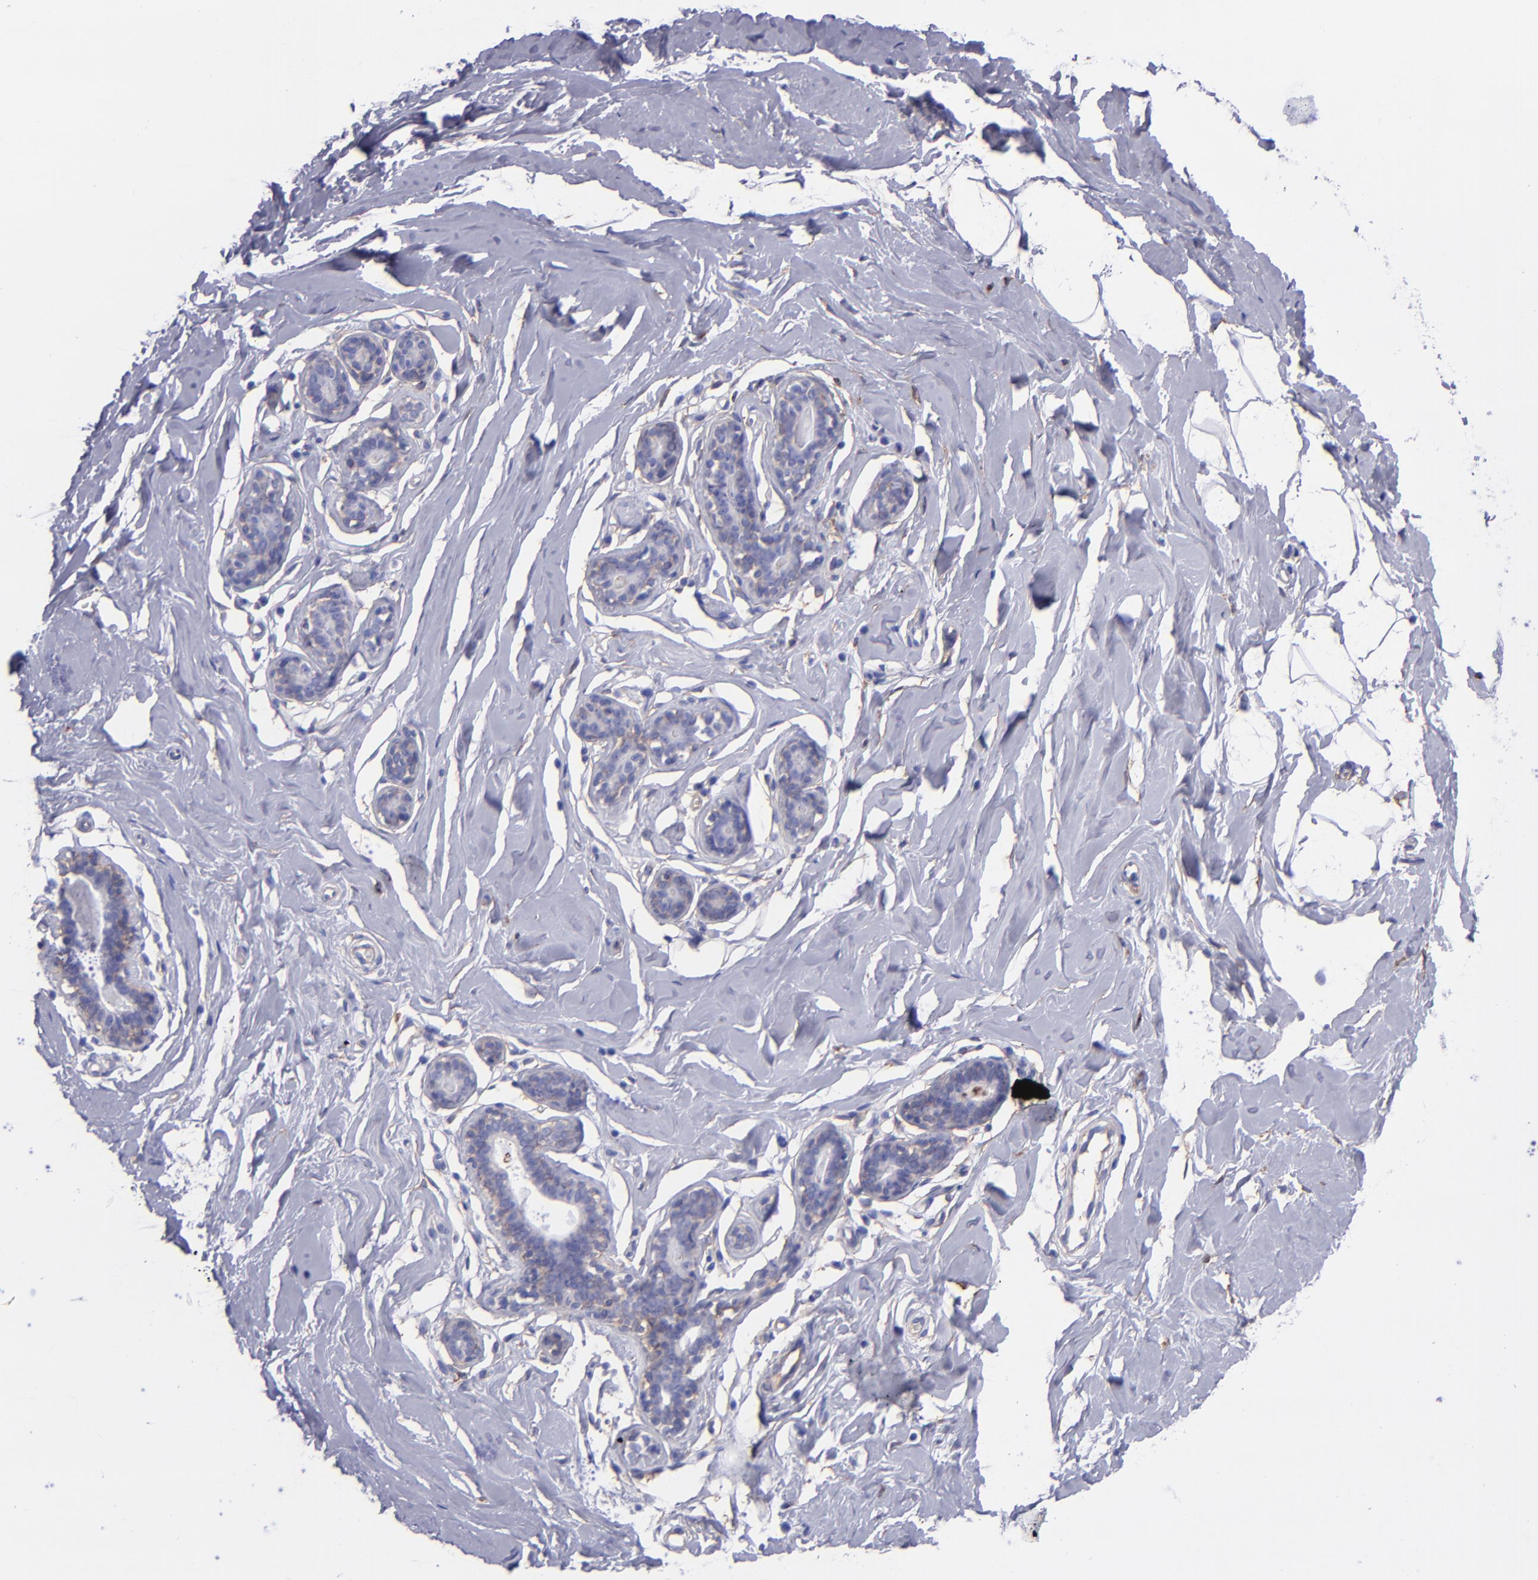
{"staining": {"intensity": "negative", "quantity": "none", "location": "none"}, "tissue": "breast", "cell_type": "Adipocytes", "image_type": "normal", "snomed": [{"axis": "morphology", "description": "Normal tissue, NOS"}, {"axis": "topography", "description": "Breast"}], "caption": "This is a micrograph of immunohistochemistry staining of benign breast, which shows no positivity in adipocytes.", "gene": "ITGAV", "patient": {"sex": "female", "age": 23}}